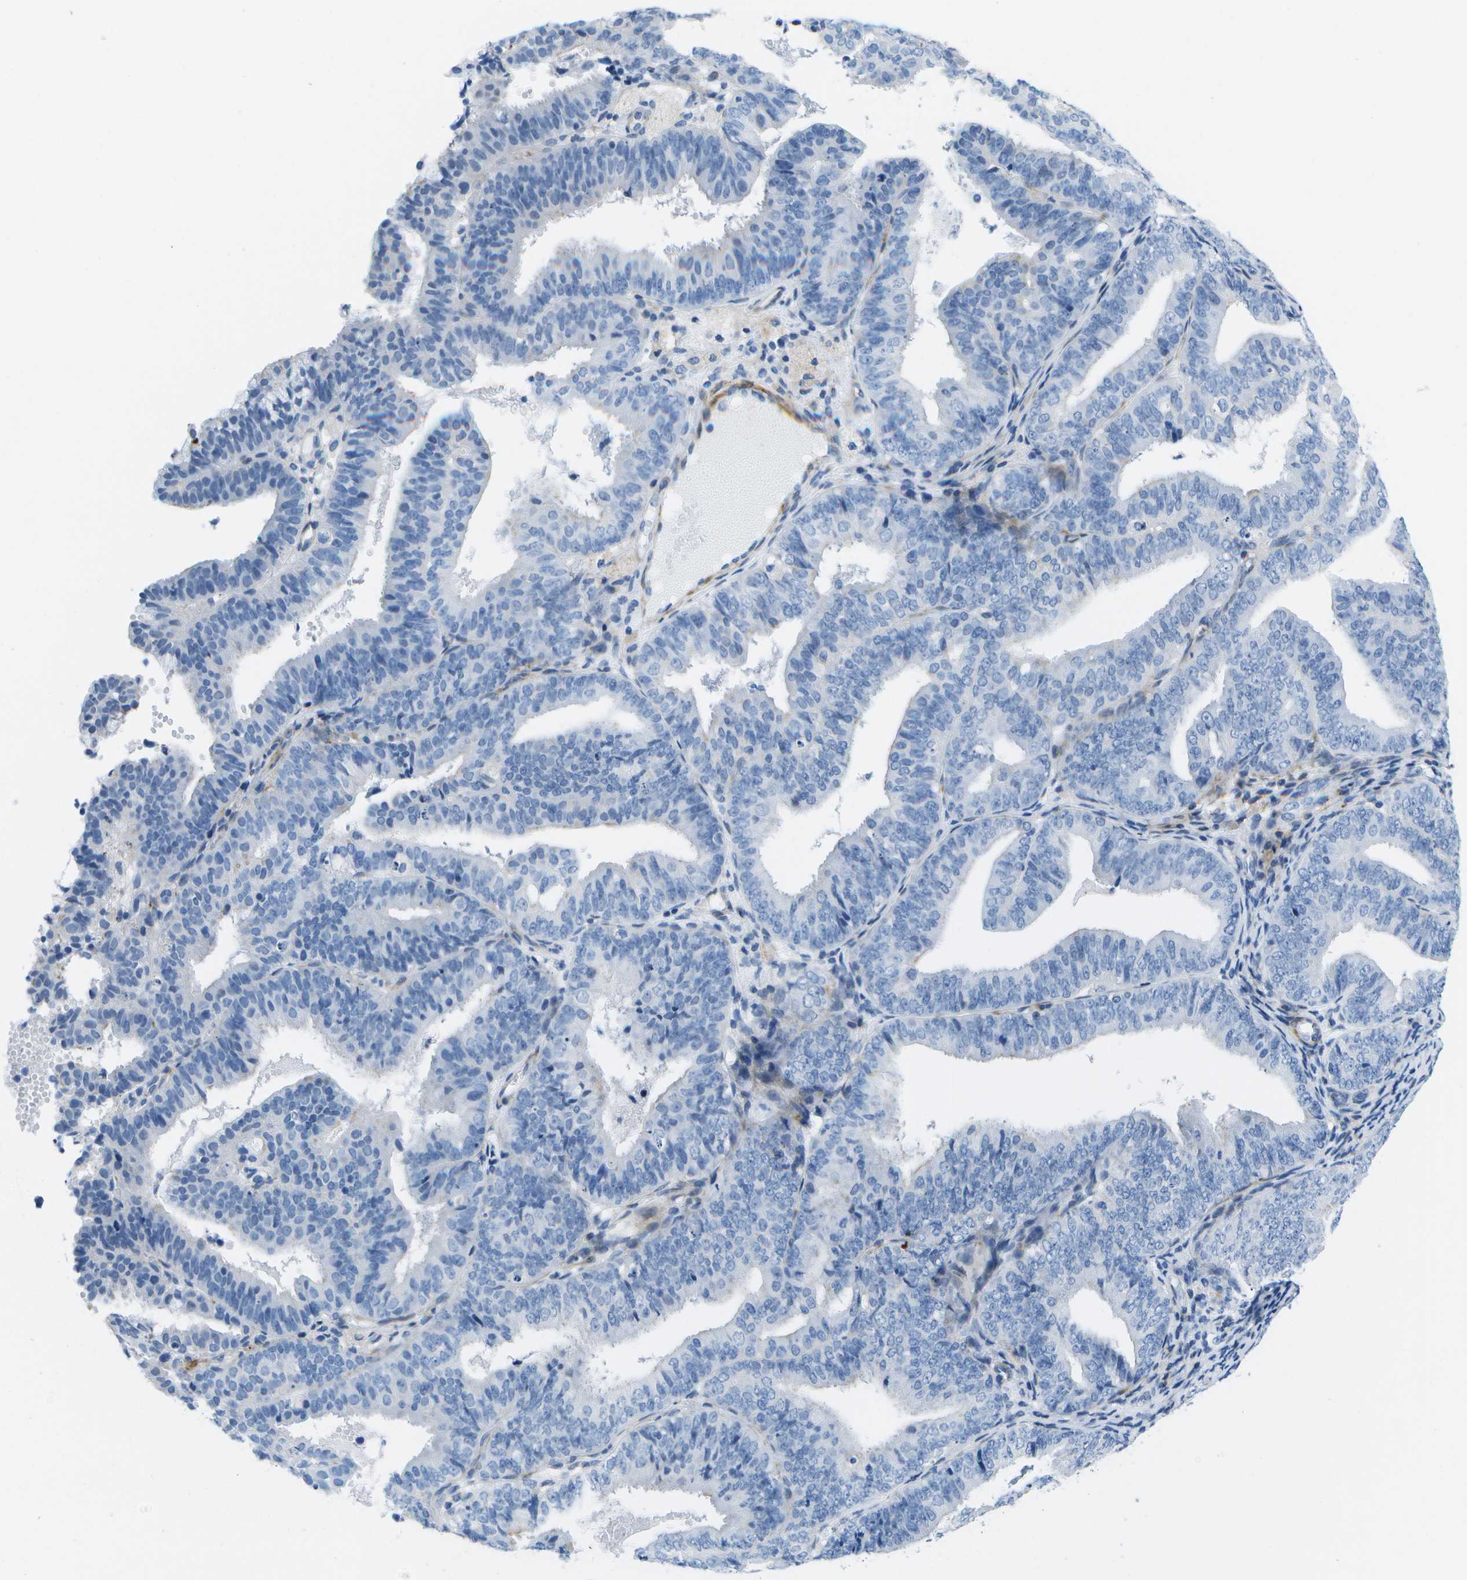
{"staining": {"intensity": "negative", "quantity": "none", "location": "none"}, "tissue": "endometrial cancer", "cell_type": "Tumor cells", "image_type": "cancer", "snomed": [{"axis": "morphology", "description": "Adenocarcinoma, NOS"}, {"axis": "topography", "description": "Endometrium"}], "caption": "Tumor cells show no significant protein expression in adenocarcinoma (endometrial). (DAB IHC visualized using brightfield microscopy, high magnification).", "gene": "ADGRG6", "patient": {"sex": "female", "age": 63}}